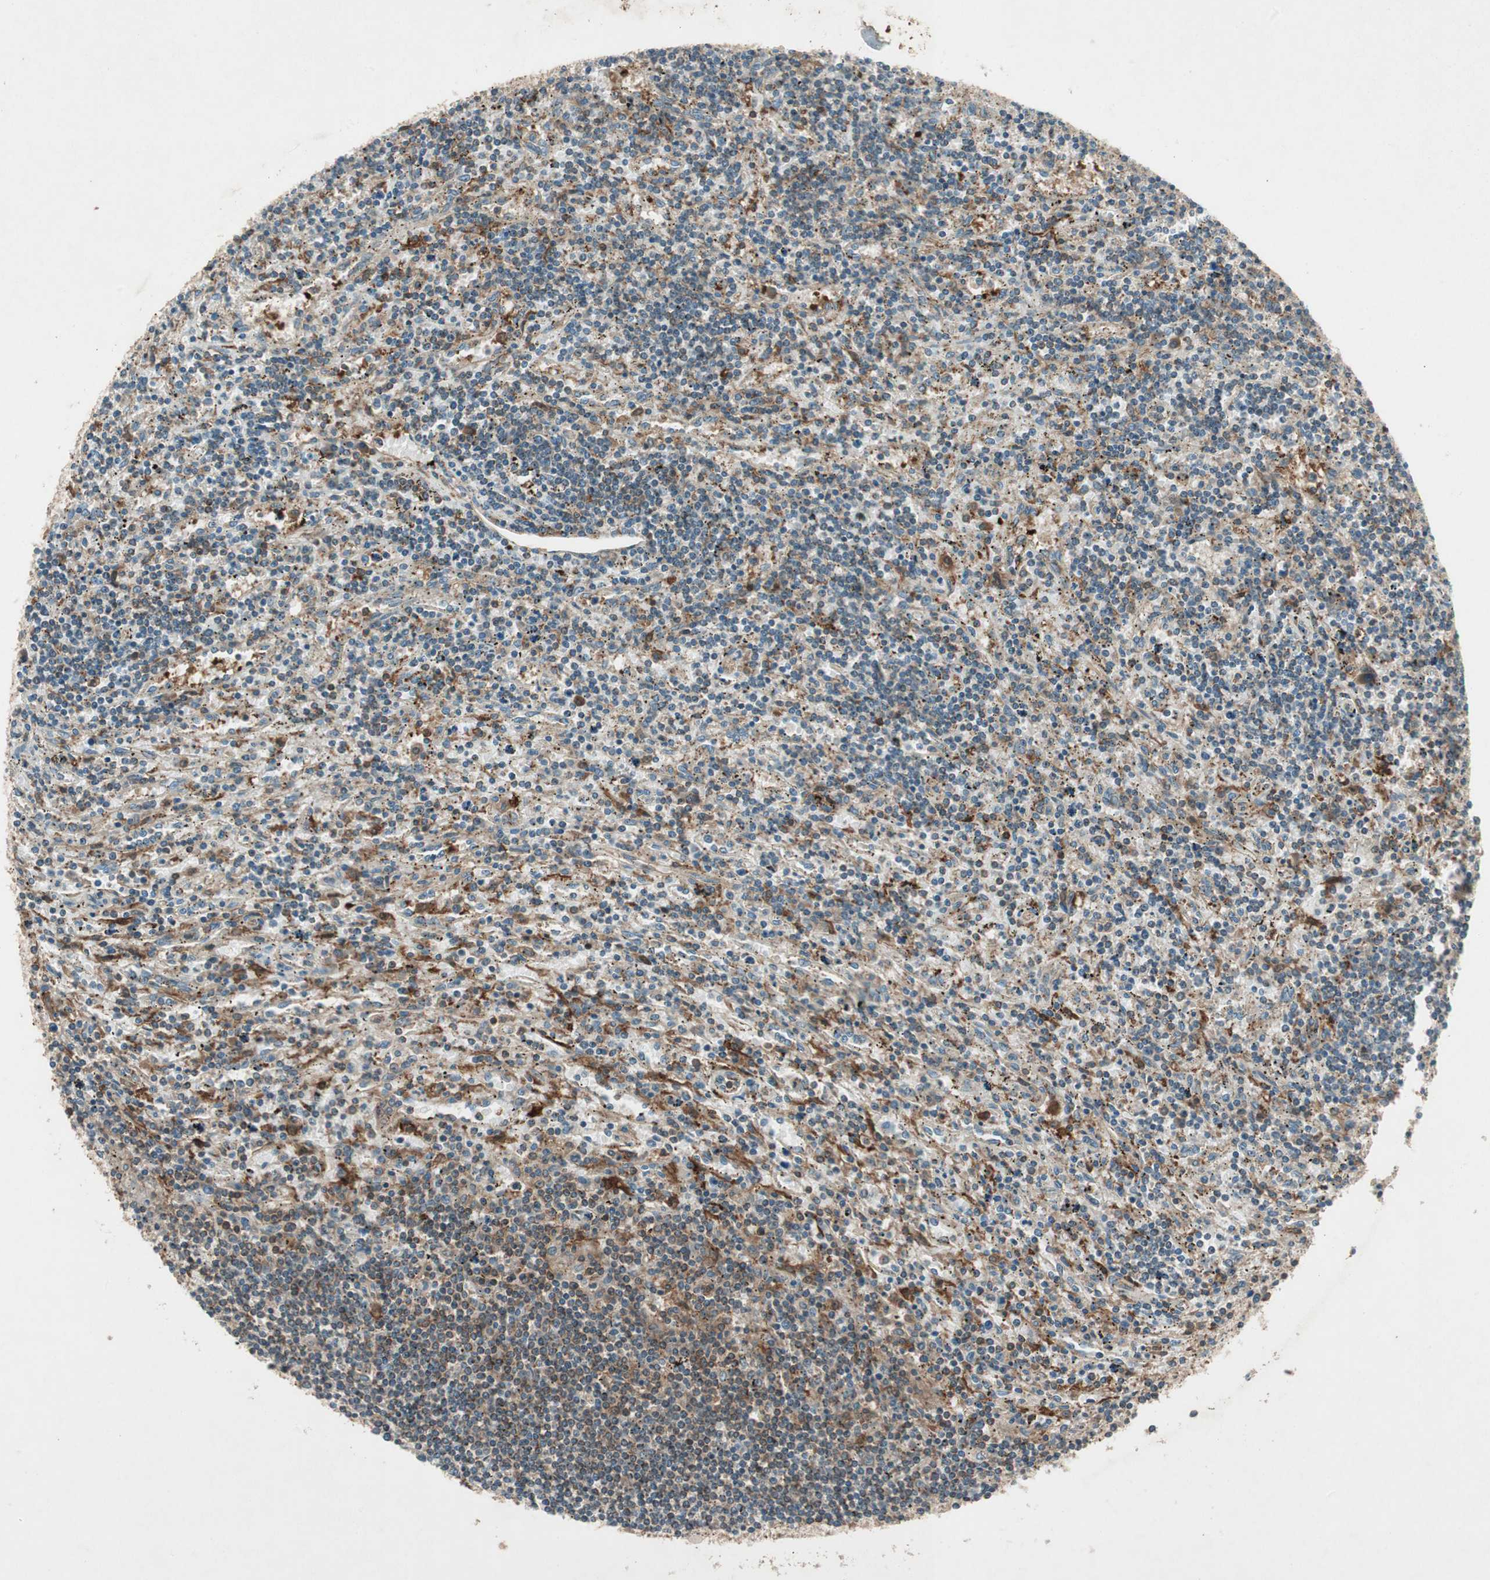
{"staining": {"intensity": "moderate", "quantity": "25%-75%", "location": "cytoplasmic/membranous"}, "tissue": "lymphoma", "cell_type": "Tumor cells", "image_type": "cancer", "snomed": [{"axis": "morphology", "description": "Malignant lymphoma, non-Hodgkin's type, Low grade"}, {"axis": "topography", "description": "Spleen"}], "caption": "Lymphoma tissue exhibits moderate cytoplasmic/membranous positivity in about 25%-75% of tumor cells, visualized by immunohistochemistry. (DAB = brown stain, brightfield microscopy at high magnification).", "gene": "CHADL", "patient": {"sex": "male", "age": 76}}